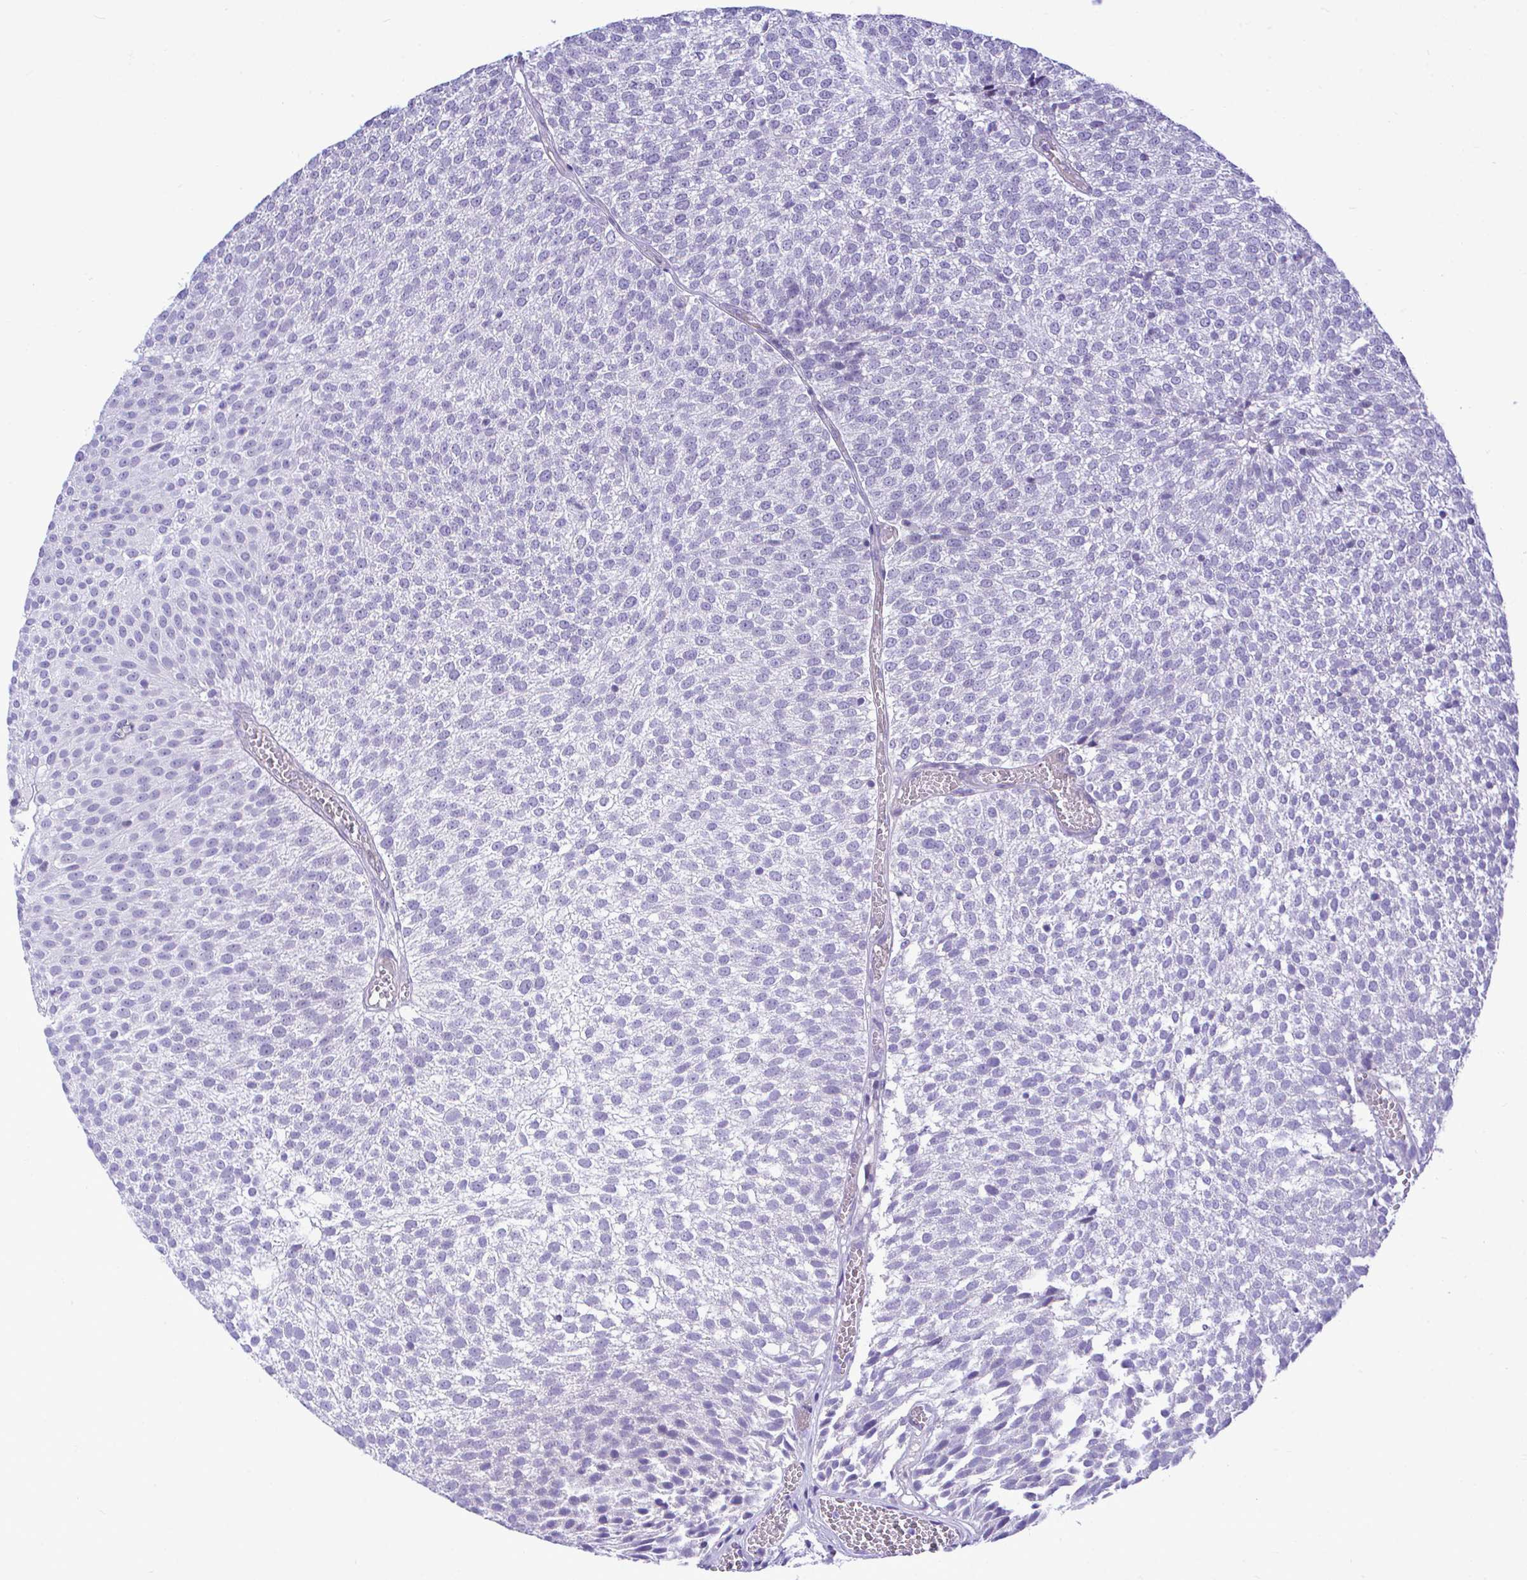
{"staining": {"intensity": "negative", "quantity": "none", "location": "none"}, "tissue": "urothelial cancer", "cell_type": "Tumor cells", "image_type": "cancer", "snomed": [{"axis": "morphology", "description": "Urothelial carcinoma, Low grade"}, {"axis": "topography", "description": "Urinary bladder"}], "caption": "This image is of urothelial carcinoma (low-grade) stained with immunohistochemistry (IHC) to label a protein in brown with the nuclei are counter-stained blue. There is no positivity in tumor cells. (Immunohistochemistry, brightfield microscopy, high magnification).", "gene": "SLC25A51", "patient": {"sex": "female", "age": 79}}